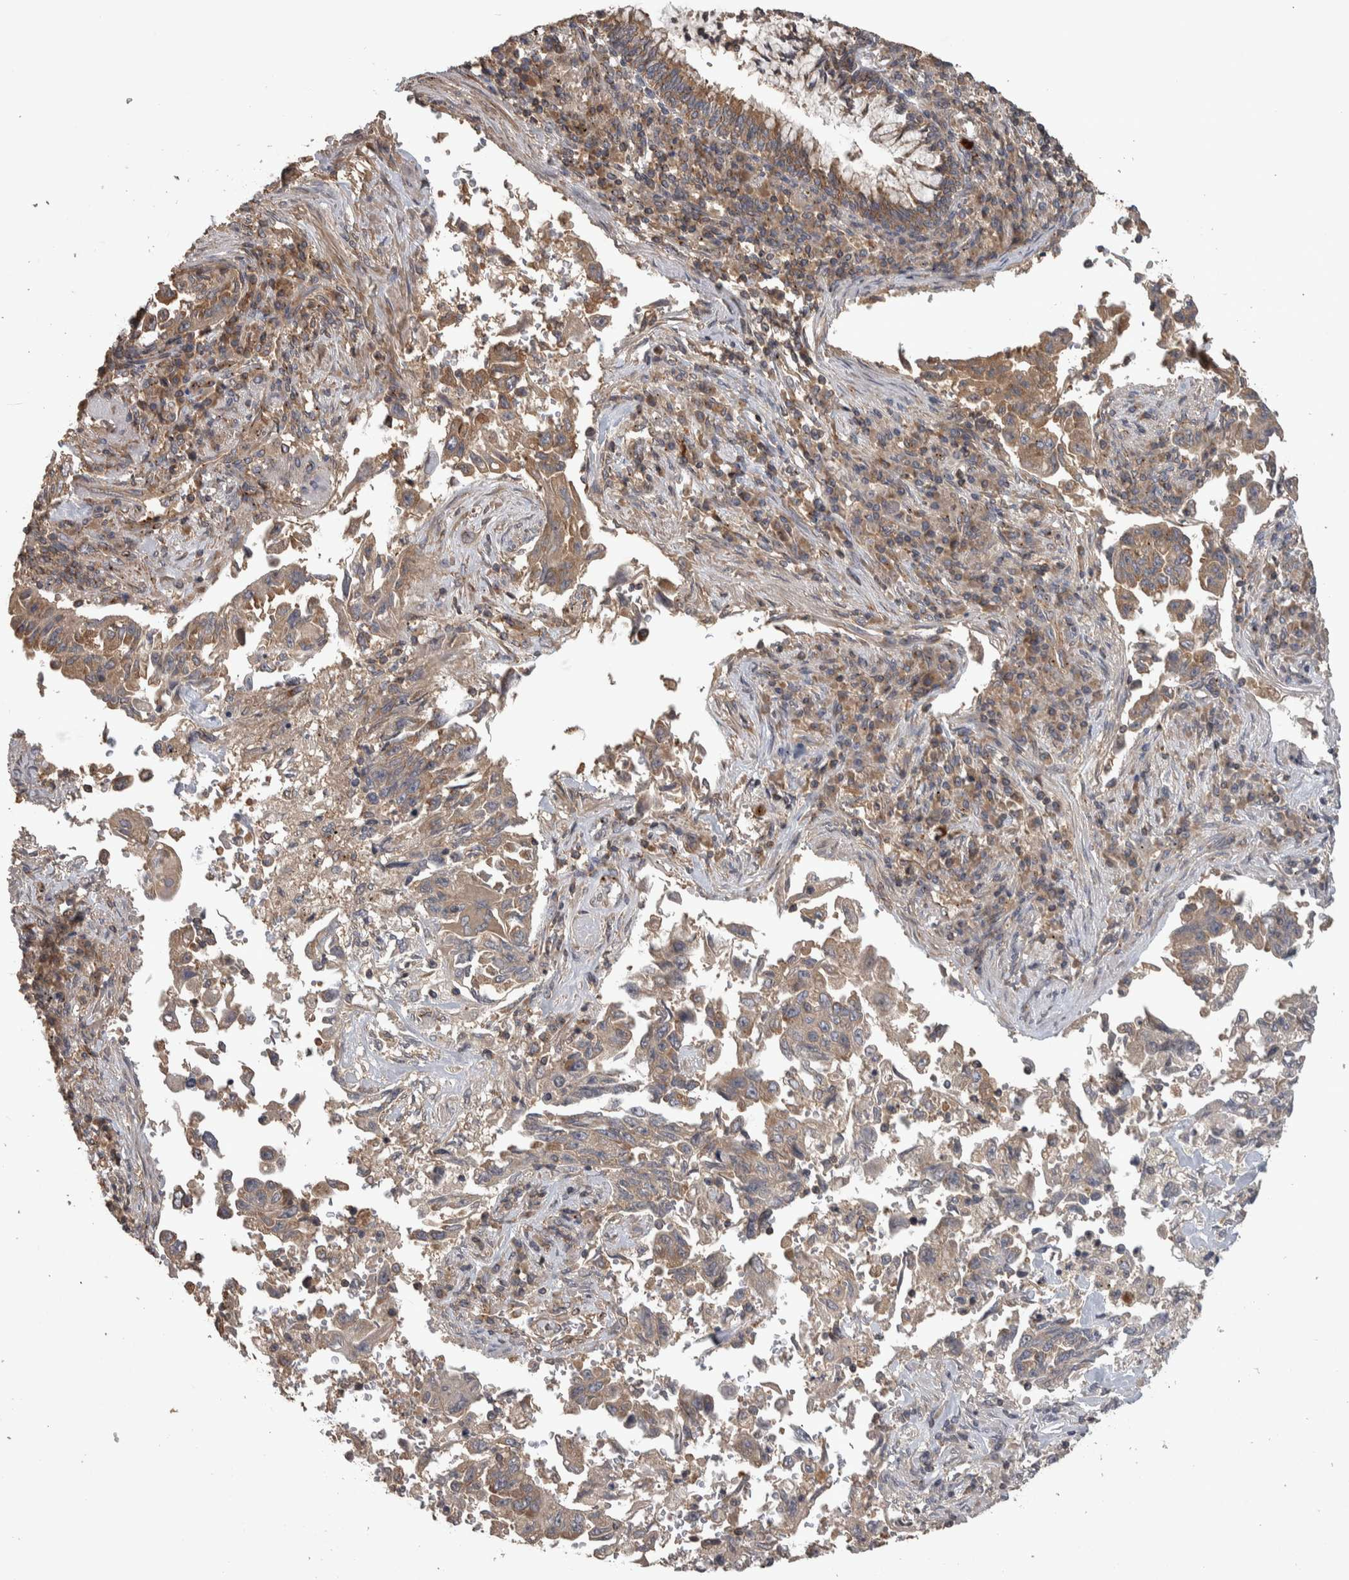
{"staining": {"intensity": "moderate", "quantity": ">75%", "location": "cytoplasmic/membranous"}, "tissue": "lung cancer", "cell_type": "Tumor cells", "image_type": "cancer", "snomed": [{"axis": "morphology", "description": "Adenocarcinoma, NOS"}, {"axis": "topography", "description": "Lung"}], "caption": "A histopathology image of lung cancer (adenocarcinoma) stained for a protein displays moderate cytoplasmic/membranous brown staining in tumor cells.", "gene": "IFRD1", "patient": {"sex": "female", "age": 51}}